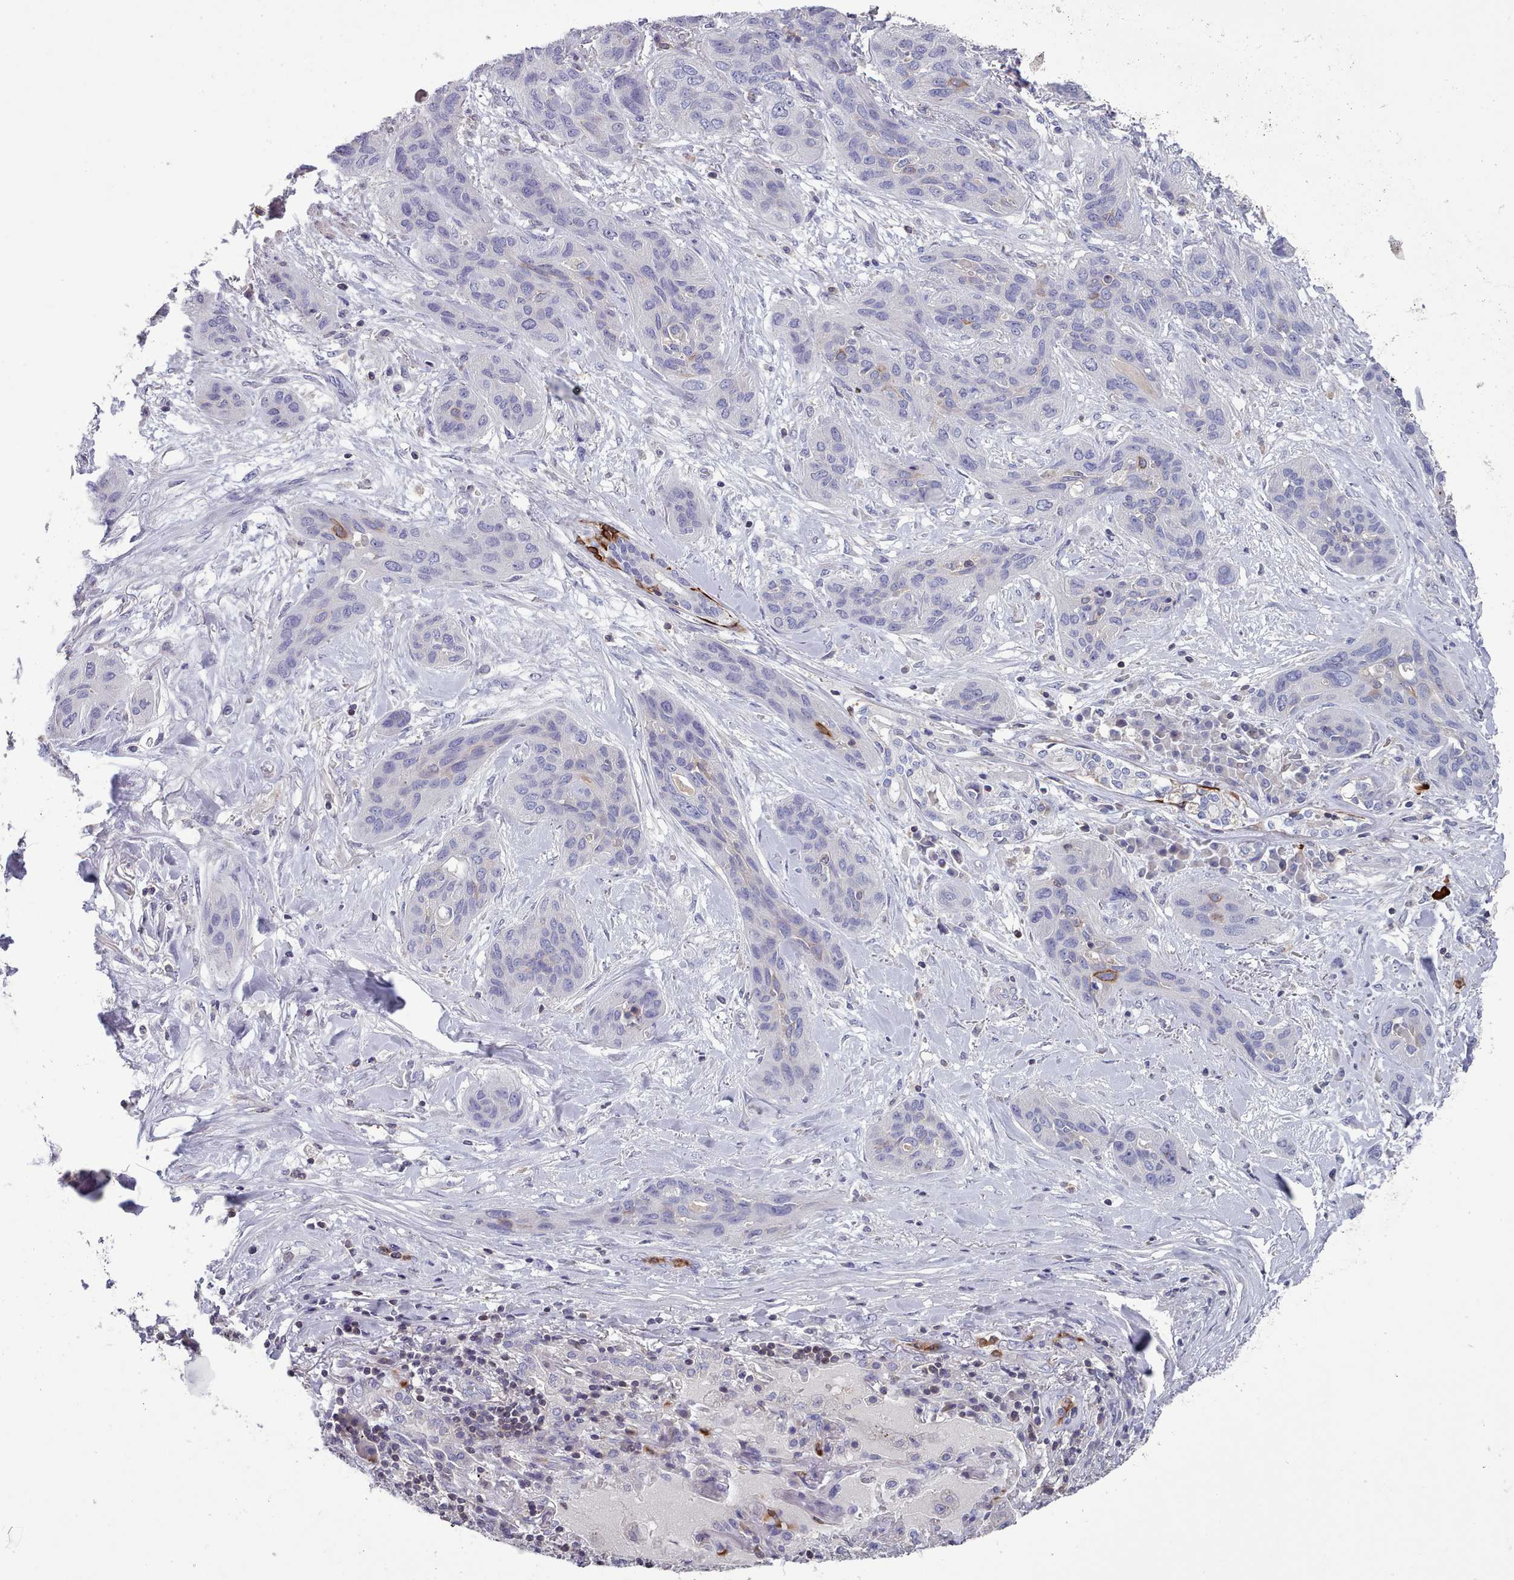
{"staining": {"intensity": "negative", "quantity": "none", "location": "none"}, "tissue": "lung cancer", "cell_type": "Tumor cells", "image_type": "cancer", "snomed": [{"axis": "morphology", "description": "Squamous cell carcinoma, NOS"}, {"axis": "topography", "description": "Lung"}], "caption": "Immunohistochemical staining of squamous cell carcinoma (lung) exhibits no significant staining in tumor cells.", "gene": "RAC2", "patient": {"sex": "female", "age": 70}}